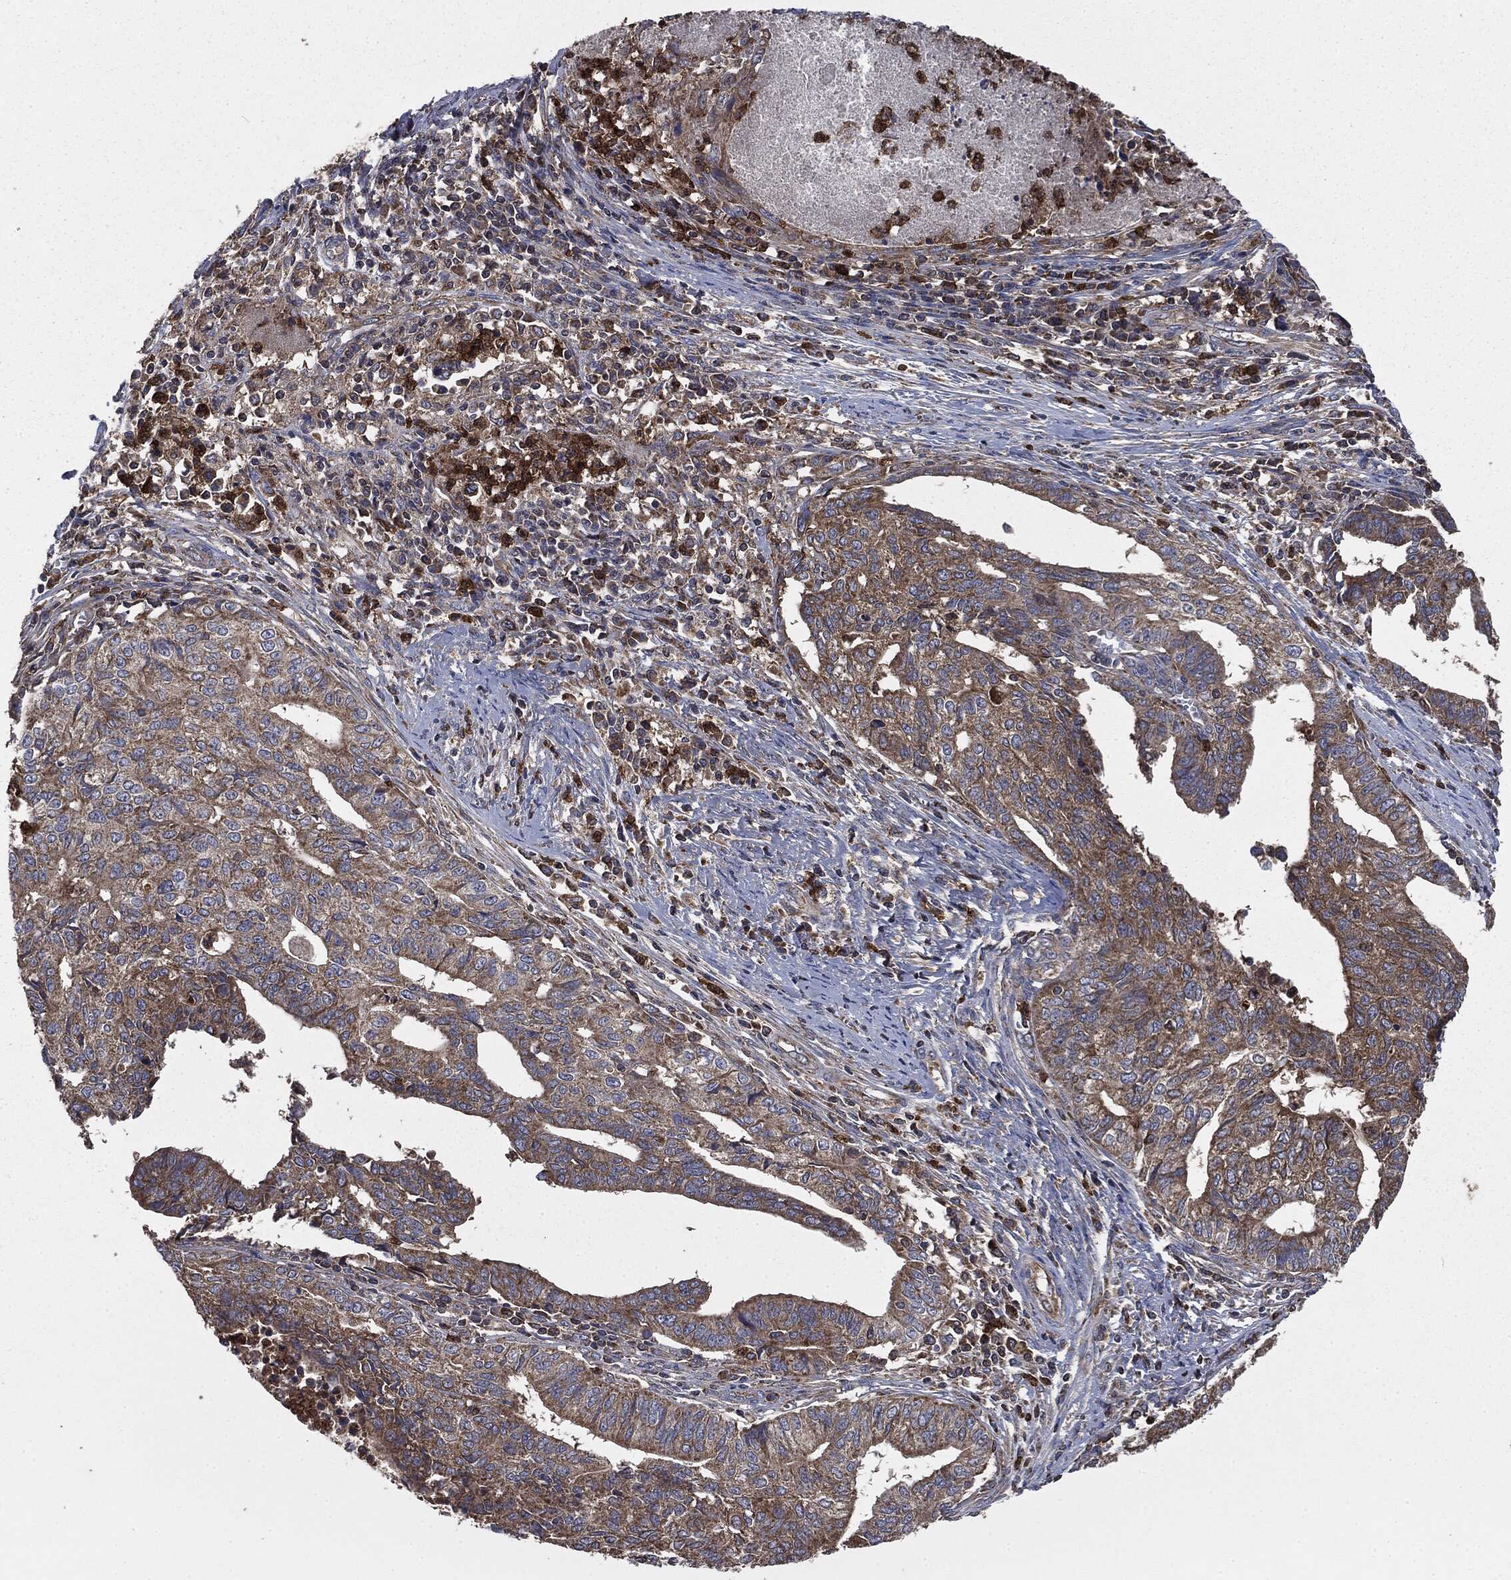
{"staining": {"intensity": "moderate", "quantity": ">75%", "location": "cytoplasmic/membranous"}, "tissue": "endometrial cancer", "cell_type": "Tumor cells", "image_type": "cancer", "snomed": [{"axis": "morphology", "description": "Adenocarcinoma, NOS"}, {"axis": "topography", "description": "Endometrium"}], "caption": "Human endometrial adenocarcinoma stained for a protein (brown) displays moderate cytoplasmic/membranous positive staining in approximately >75% of tumor cells.", "gene": "MAPK6", "patient": {"sex": "female", "age": 65}}